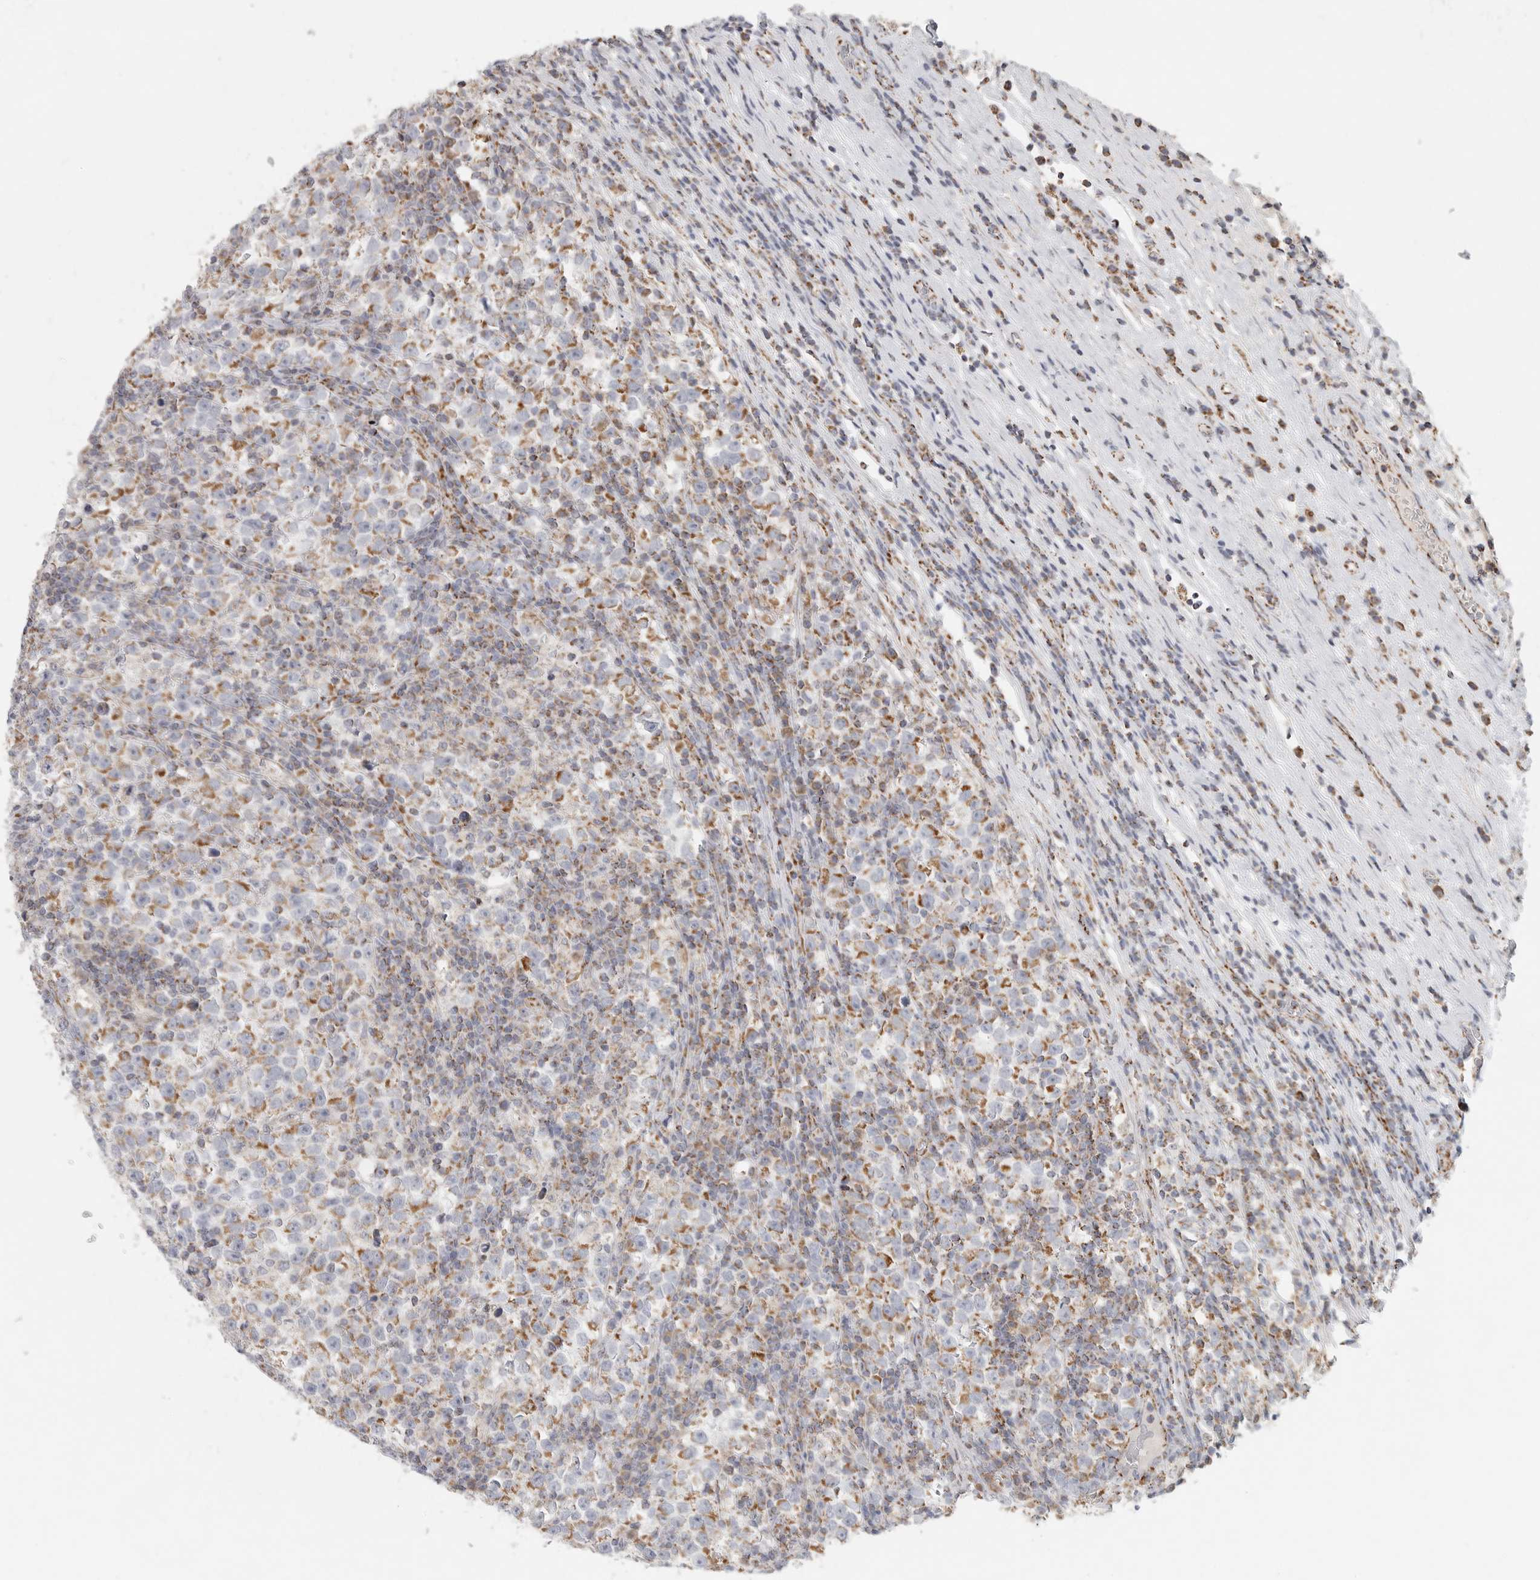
{"staining": {"intensity": "moderate", "quantity": "25%-75%", "location": "cytoplasmic/membranous"}, "tissue": "testis cancer", "cell_type": "Tumor cells", "image_type": "cancer", "snomed": [{"axis": "morphology", "description": "Normal tissue, NOS"}, {"axis": "morphology", "description": "Seminoma, NOS"}, {"axis": "topography", "description": "Testis"}], "caption": "Immunohistochemical staining of testis cancer shows moderate cytoplasmic/membranous protein staining in about 25%-75% of tumor cells.", "gene": "SLC25A26", "patient": {"sex": "male", "age": 43}}